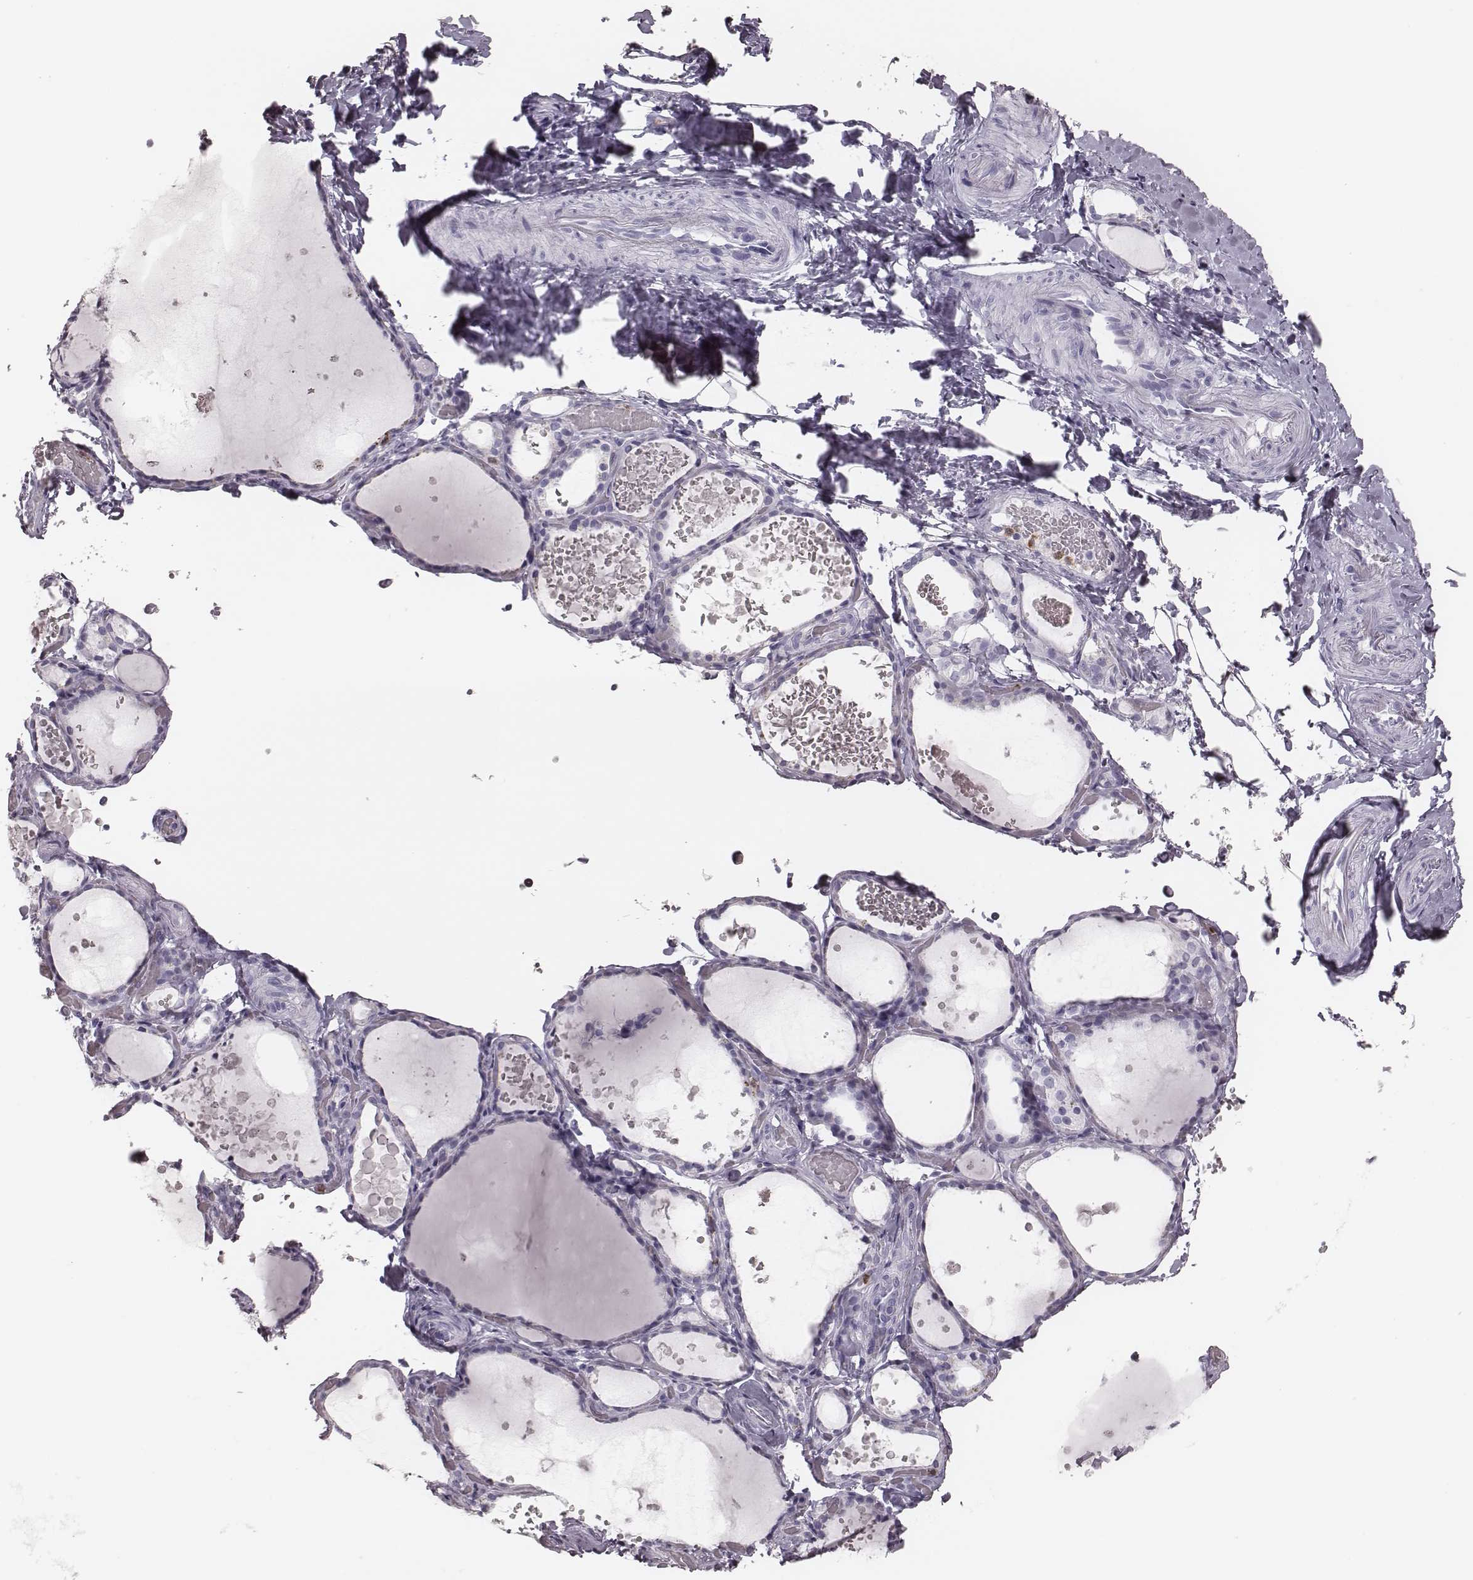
{"staining": {"intensity": "negative", "quantity": "none", "location": "none"}, "tissue": "thyroid gland", "cell_type": "Glandular cells", "image_type": "normal", "snomed": [{"axis": "morphology", "description": "Normal tissue, NOS"}, {"axis": "topography", "description": "Thyroid gland"}], "caption": "The immunohistochemistry histopathology image has no significant expression in glandular cells of thyroid gland.", "gene": "ELANE", "patient": {"sex": "female", "age": 56}}